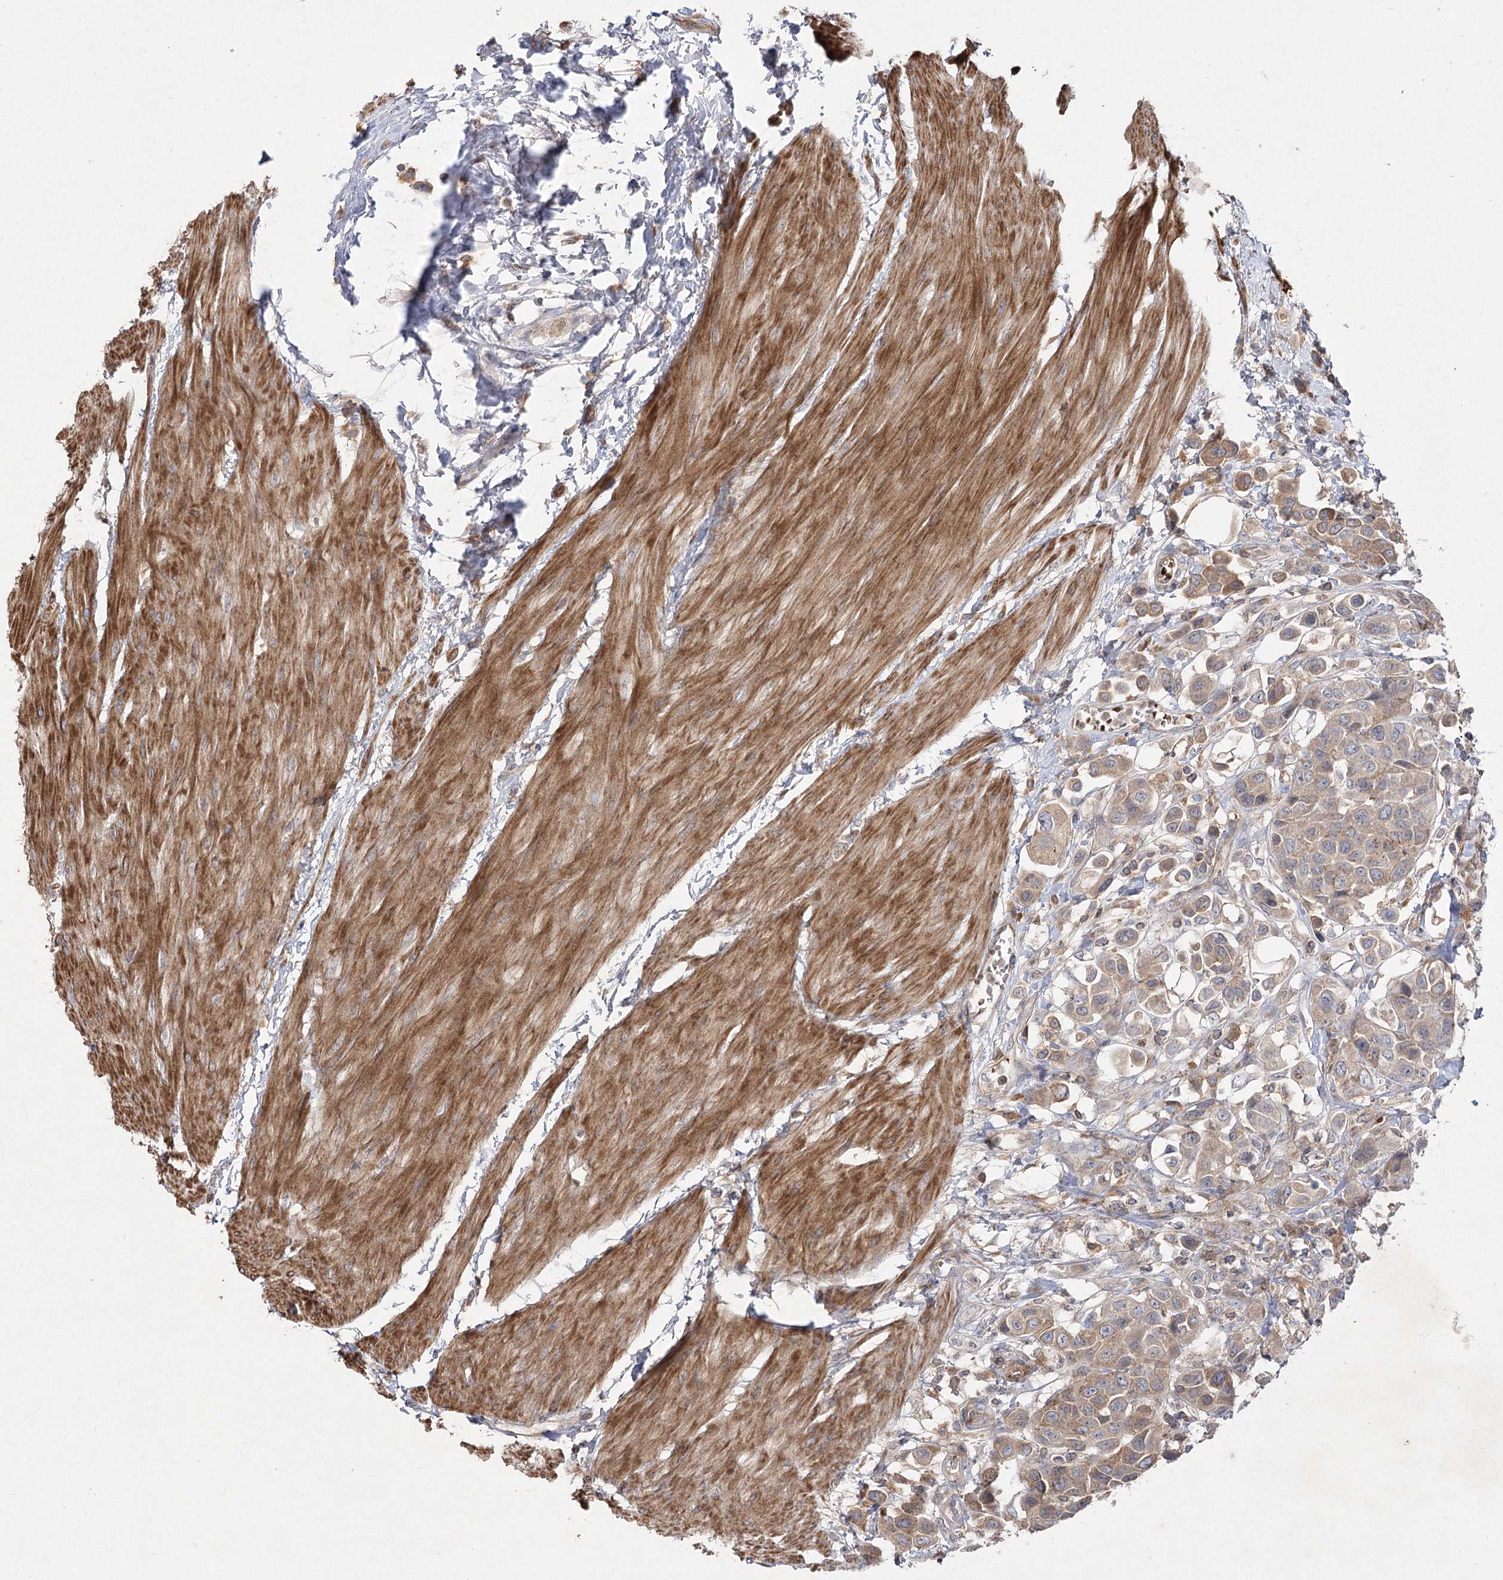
{"staining": {"intensity": "moderate", "quantity": ">75%", "location": "cytoplasmic/membranous"}, "tissue": "urothelial cancer", "cell_type": "Tumor cells", "image_type": "cancer", "snomed": [{"axis": "morphology", "description": "Urothelial carcinoma, High grade"}, {"axis": "topography", "description": "Urinary bladder"}], "caption": "Immunohistochemical staining of urothelial cancer exhibits medium levels of moderate cytoplasmic/membranous protein staining in approximately >75% of tumor cells. The staining was performed using DAB (3,3'-diaminobenzidine), with brown indicating positive protein expression. Nuclei are stained blue with hematoxylin.", "gene": "KIAA0825", "patient": {"sex": "male", "age": 50}}